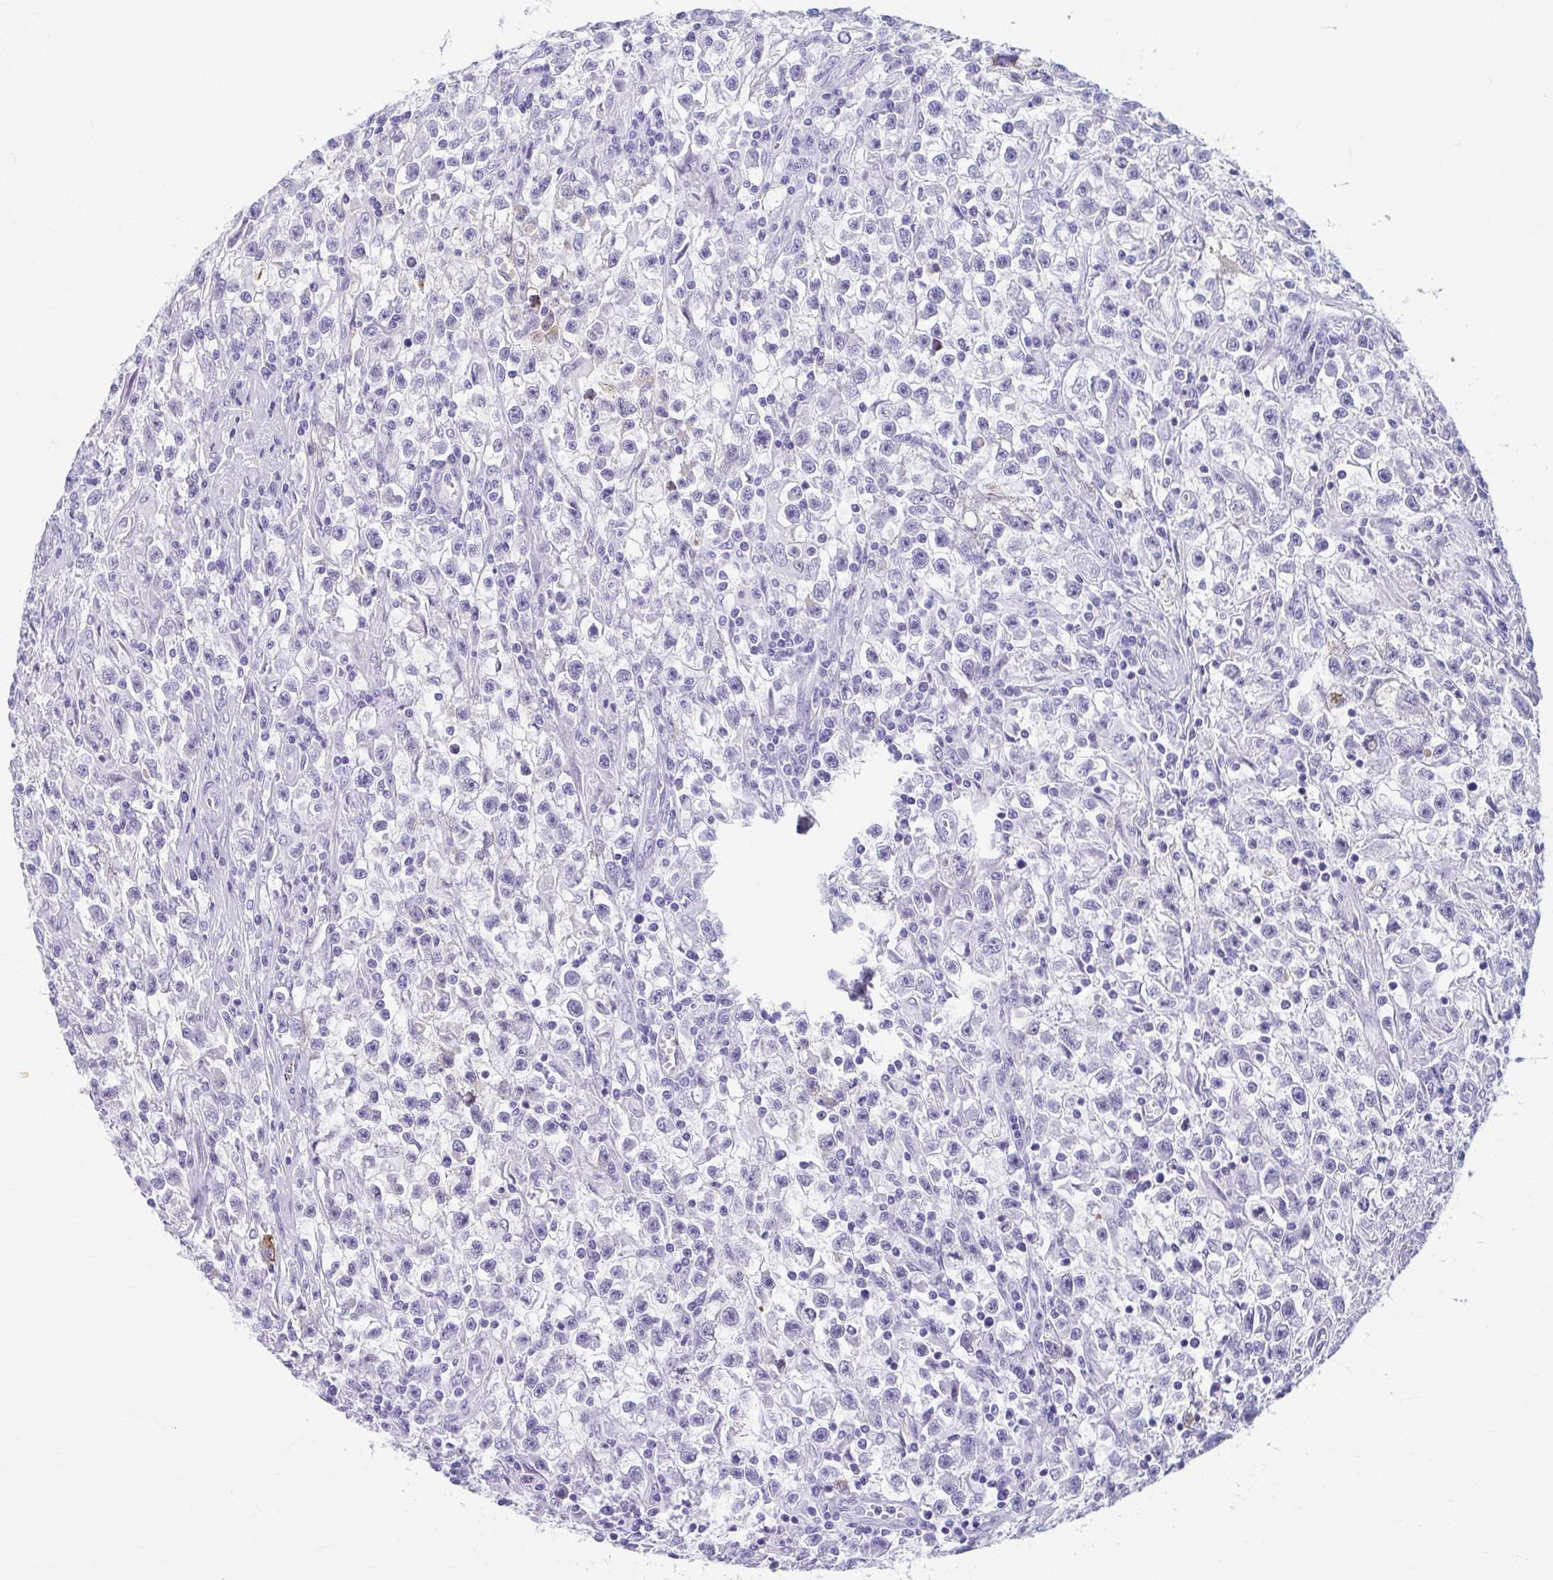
{"staining": {"intensity": "negative", "quantity": "none", "location": "none"}, "tissue": "testis cancer", "cell_type": "Tumor cells", "image_type": "cancer", "snomed": [{"axis": "morphology", "description": "Seminoma, NOS"}, {"axis": "topography", "description": "Testis"}], "caption": "Immunohistochemistry (IHC) of testis seminoma reveals no expression in tumor cells.", "gene": "TCEAL3", "patient": {"sex": "male", "age": 31}}